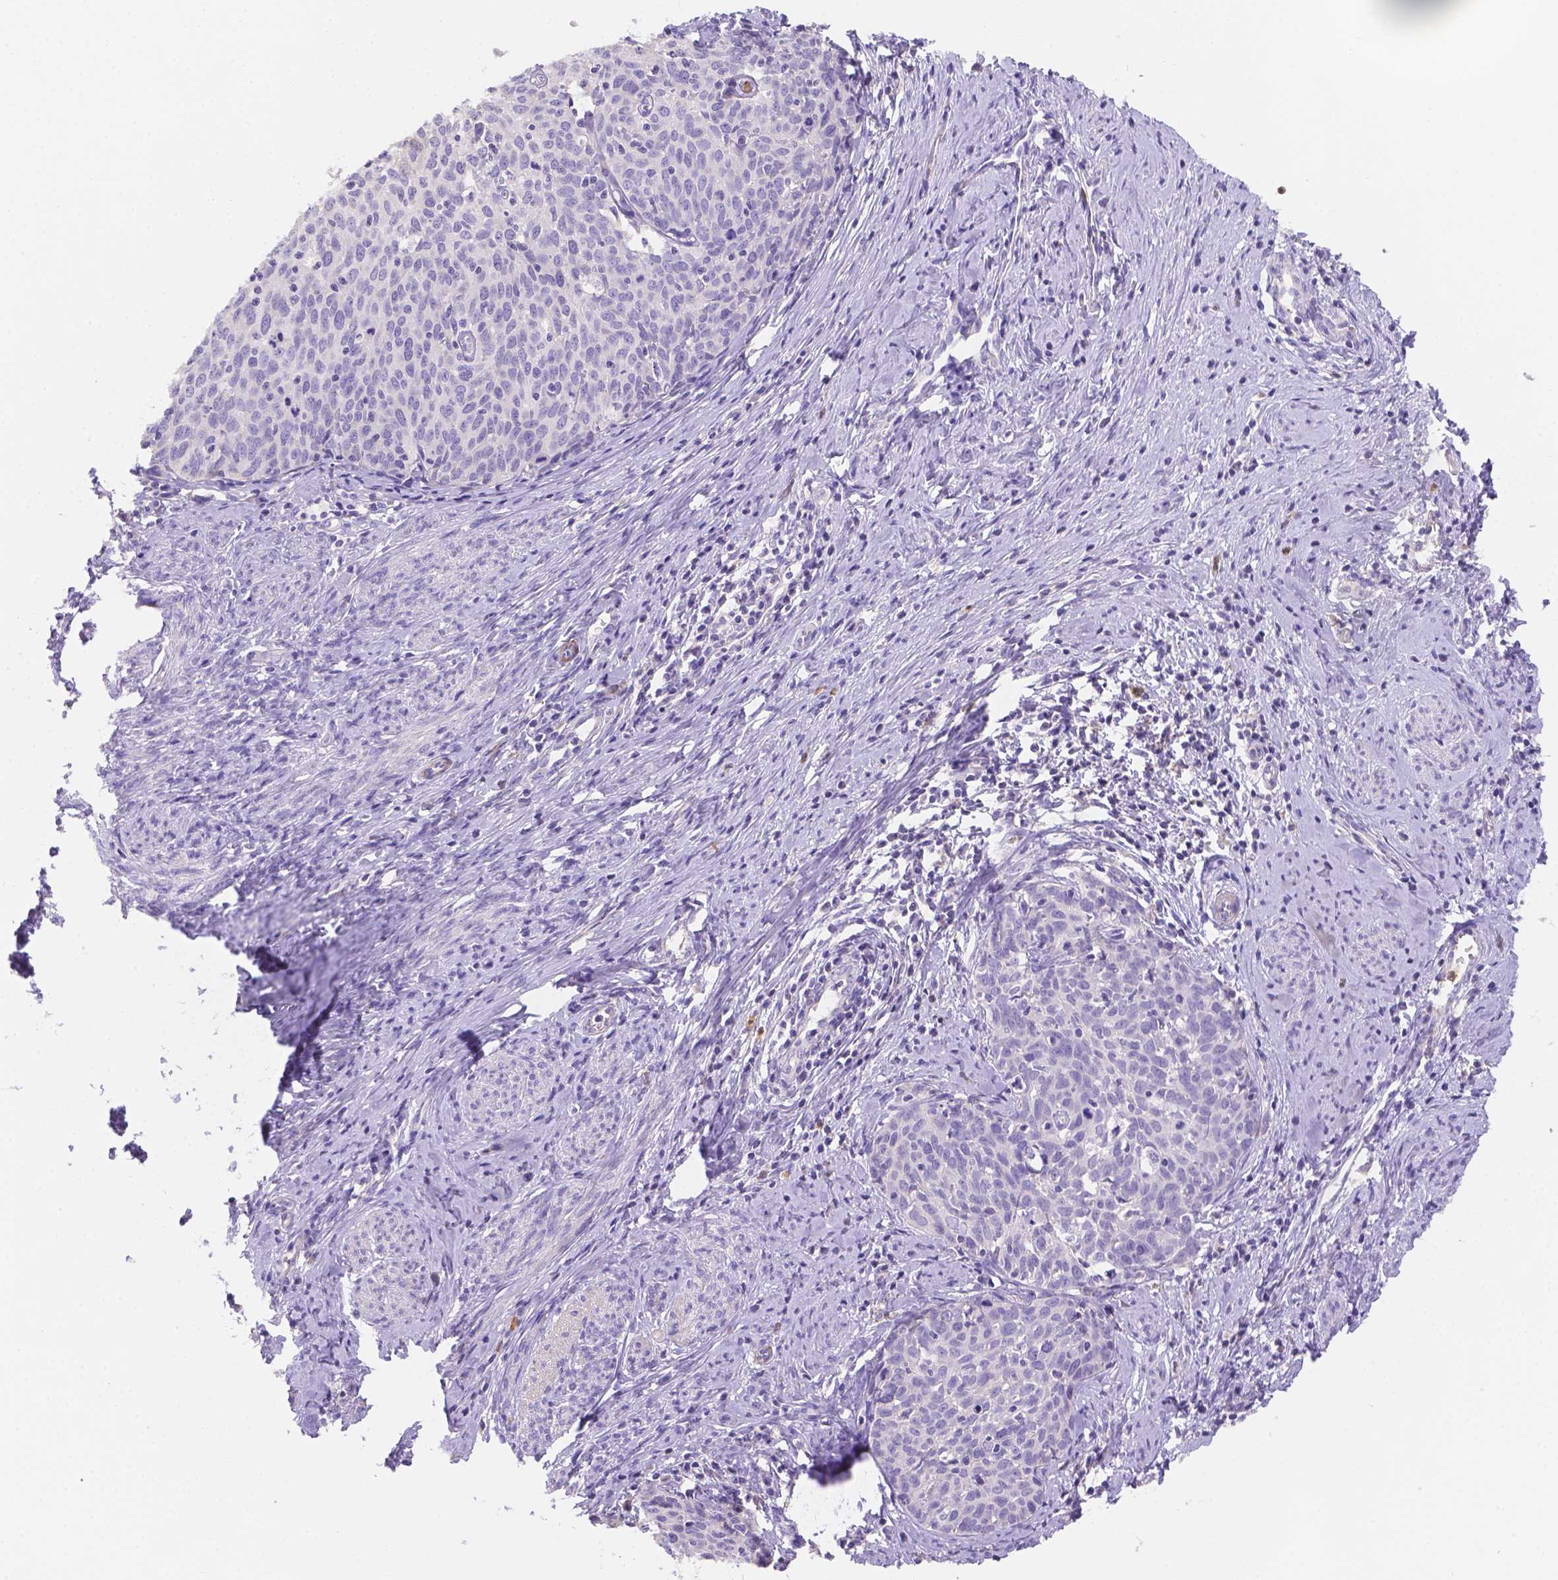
{"staining": {"intensity": "negative", "quantity": "none", "location": "none"}, "tissue": "cervical cancer", "cell_type": "Tumor cells", "image_type": "cancer", "snomed": [{"axis": "morphology", "description": "Squamous cell carcinoma, NOS"}, {"axis": "topography", "description": "Cervix"}], "caption": "Tumor cells are negative for protein expression in human cervical cancer.", "gene": "NXPE2", "patient": {"sex": "female", "age": 62}}